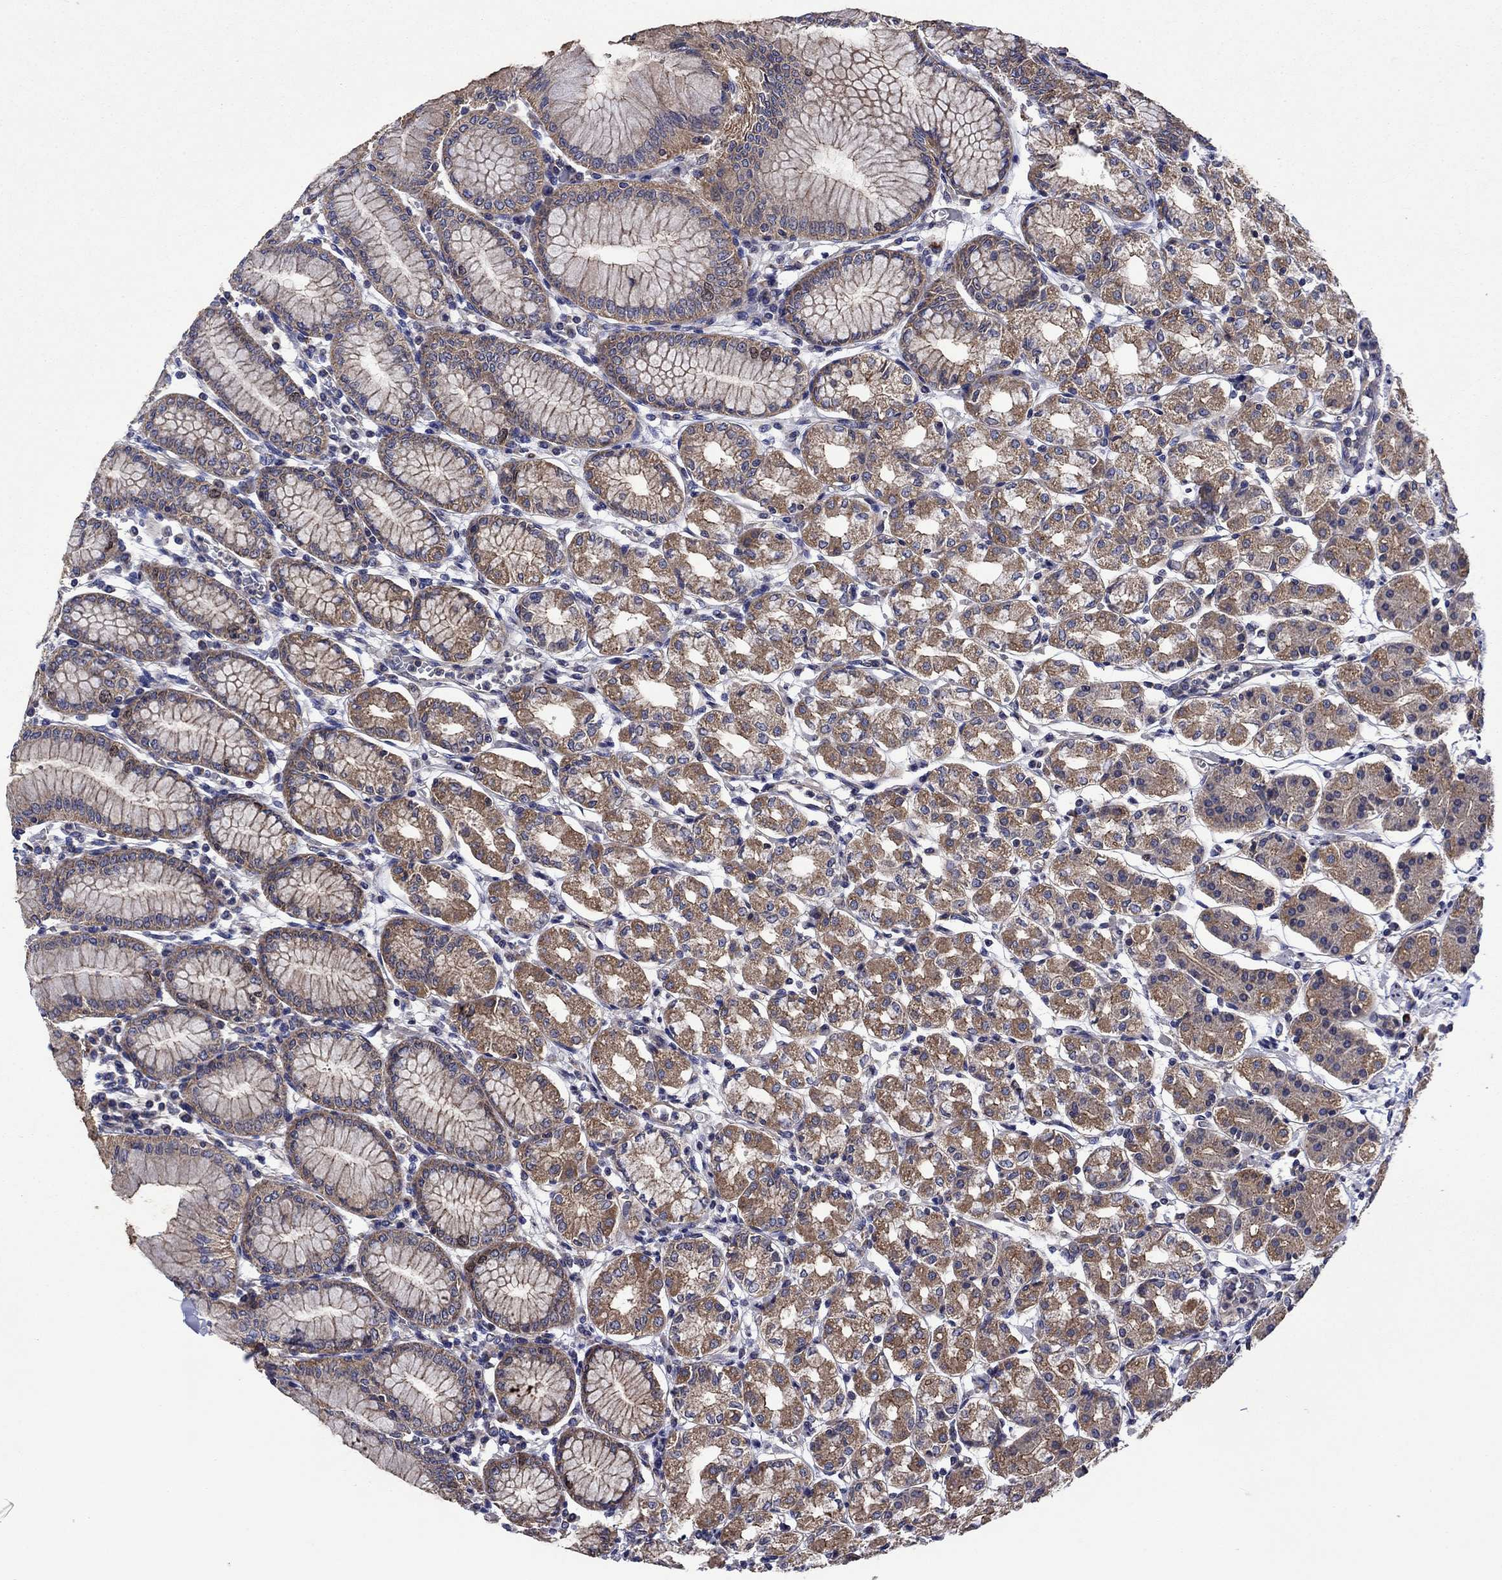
{"staining": {"intensity": "moderate", "quantity": "<25%", "location": "cytoplasmic/membranous"}, "tissue": "stomach", "cell_type": "Glandular cells", "image_type": "normal", "snomed": [{"axis": "morphology", "description": "Normal tissue, NOS"}, {"axis": "topography", "description": "Skeletal muscle"}, {"axis": "topography", "description": "Stomach"}], "caption": "Protein expression by immunohistochemistry (IHC) shows moderate cytoplasmic/membranous expression in about <25% of glandular cells in normal stomach. The staining was performed using DAB (3,3'-diaminobenzidine), with brown indicating positive protein expression. Nuclei are stained blue with hematoxylin.", "gene": "KIF22", "patient": {"sex": "female", "age": 57}}